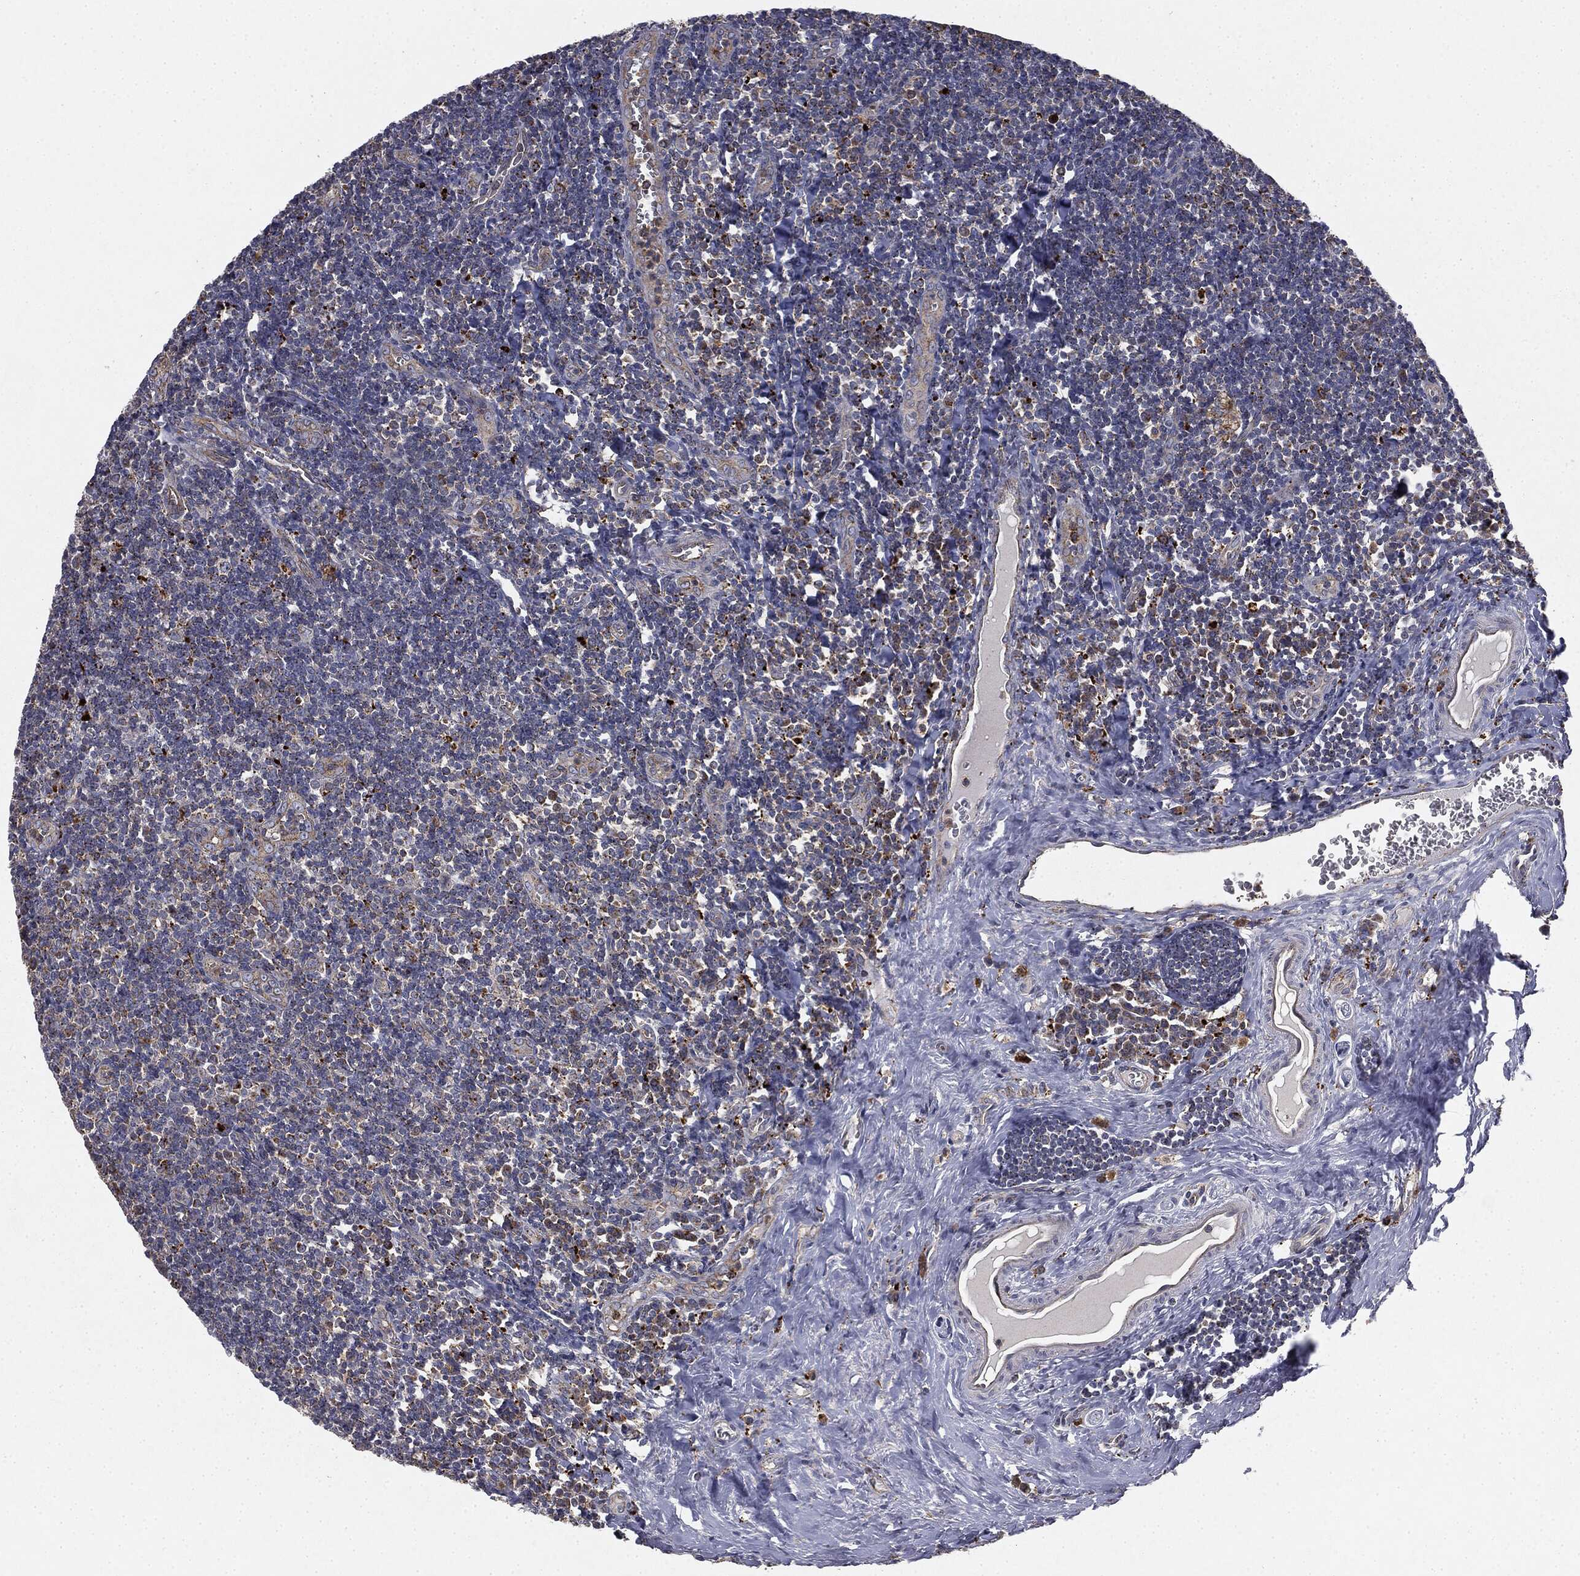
{"staining": {"intensity": "strong", "quantity": "<25%", "location": "cytoplasmic/membranous"}, "tissue": "tonsil", "cell_type": "Germinal center cells", "image_type": "normal", "snomed": [{"axis": "morphology", "description": "Normal tissue, NOS"}, {"axis": "morphology", "description": "Inflammation, NOS"}, {"axis": "topography", "description": "Tonsil"}], "caption": "Immunohistochemistry staining of benign tonsil, which reveals medium levels of strong cytoplasmic/membranous expression in approximately <25% of germinal center cells indicating strong cytoplasmic/membranous protein staining. The staining was performed using DAB (brown) for protein detection and nuclei were counterstained in hematoxylin (blue).", "gene": "CTSA", "patient": {"sex": "female", "age": 31}}